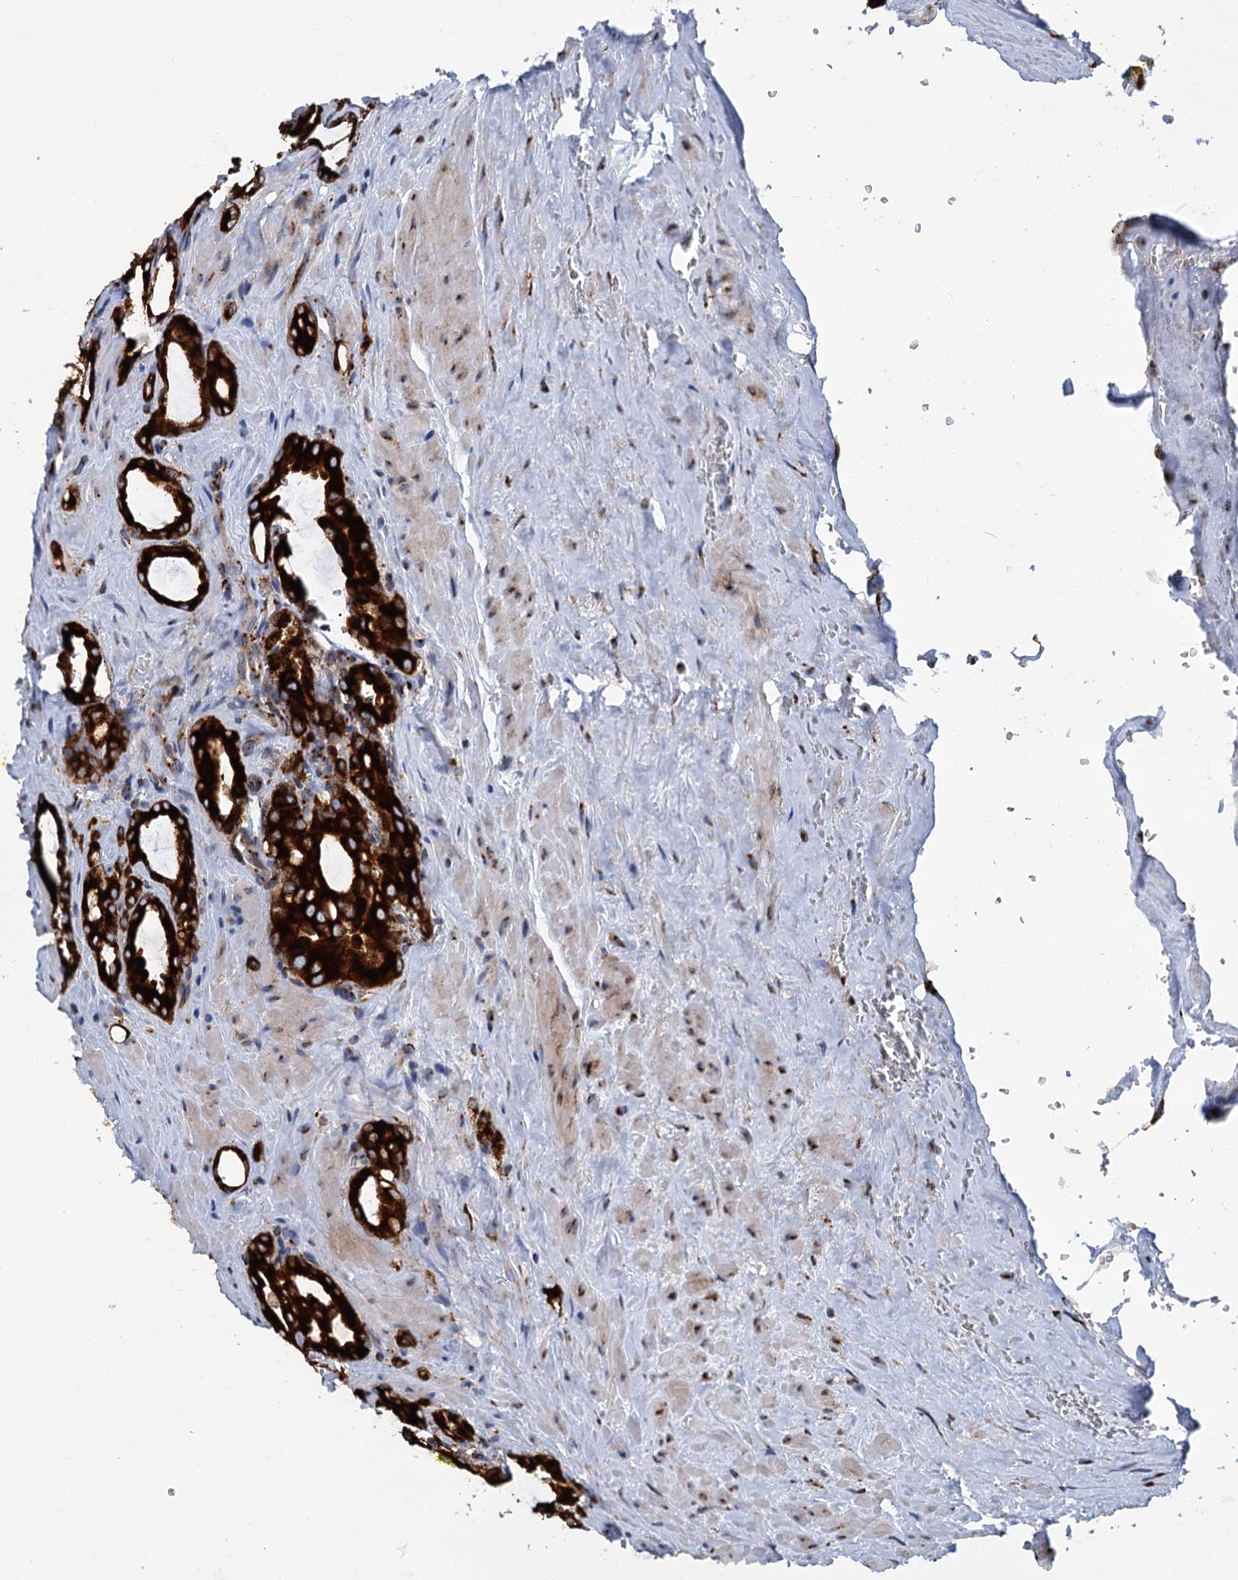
{"staining": {"intensity": "strong", "quantity": ">75%", "location": "cytoplasmic/membranous"}, "tissue": "prostate cancer", "cell_type": "Tumor cells", "image_type": "cancer", "snomed": [{"axis": "morphology", "description": "Adenocarcinoma, High grade"}, {"axis": "topography", "description": "Prostate"}], "caption": "Immunohistochemistry of human prostate cancer (adenocarcinoma (high-grade)) reveals high levels of strong cytoplasmic/membranous staining in about >75% of tumor cells.", "gene": "SUPT20H", "patient": {"sex": "male", "age": 72}}